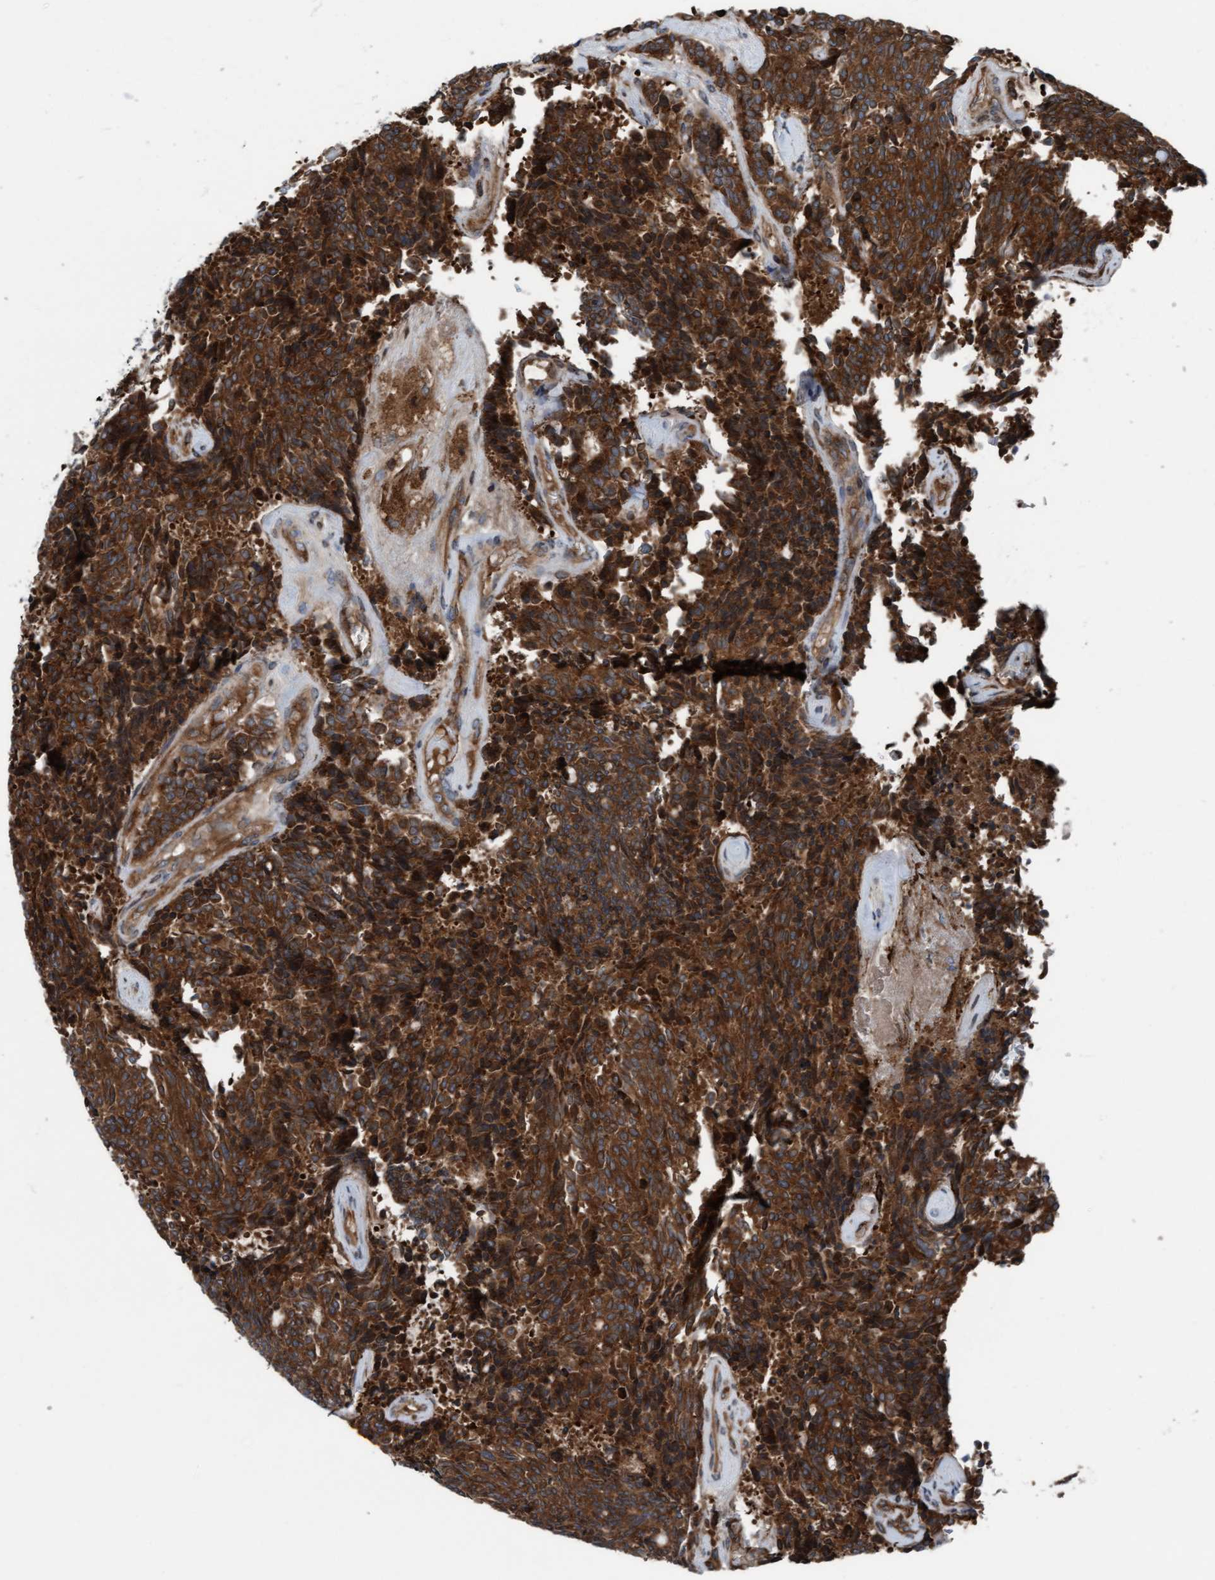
{"staining": {"intensity": "strong", "quantity": ">75%", "location": "cytoplasmic/membranous"}, "tissue": "carcinoid", "cell_type": "Tumor cells", "image_type": "cancer", "snomed": [{"axis": "morphology", "description": "Carcinoid, malignant, NOS"}, {"axis": "topography", "description": "Pancreas"}], "caption": "An immunohistochemistry (IHC) image of tumor tissue is shown. Protein staining in brown labels strong cytoplasmic/membranous positivity in carcinoid within tumor cells.", "gene": "RAP1GAP2", "patient": {"sex": "female", "age": 54}}